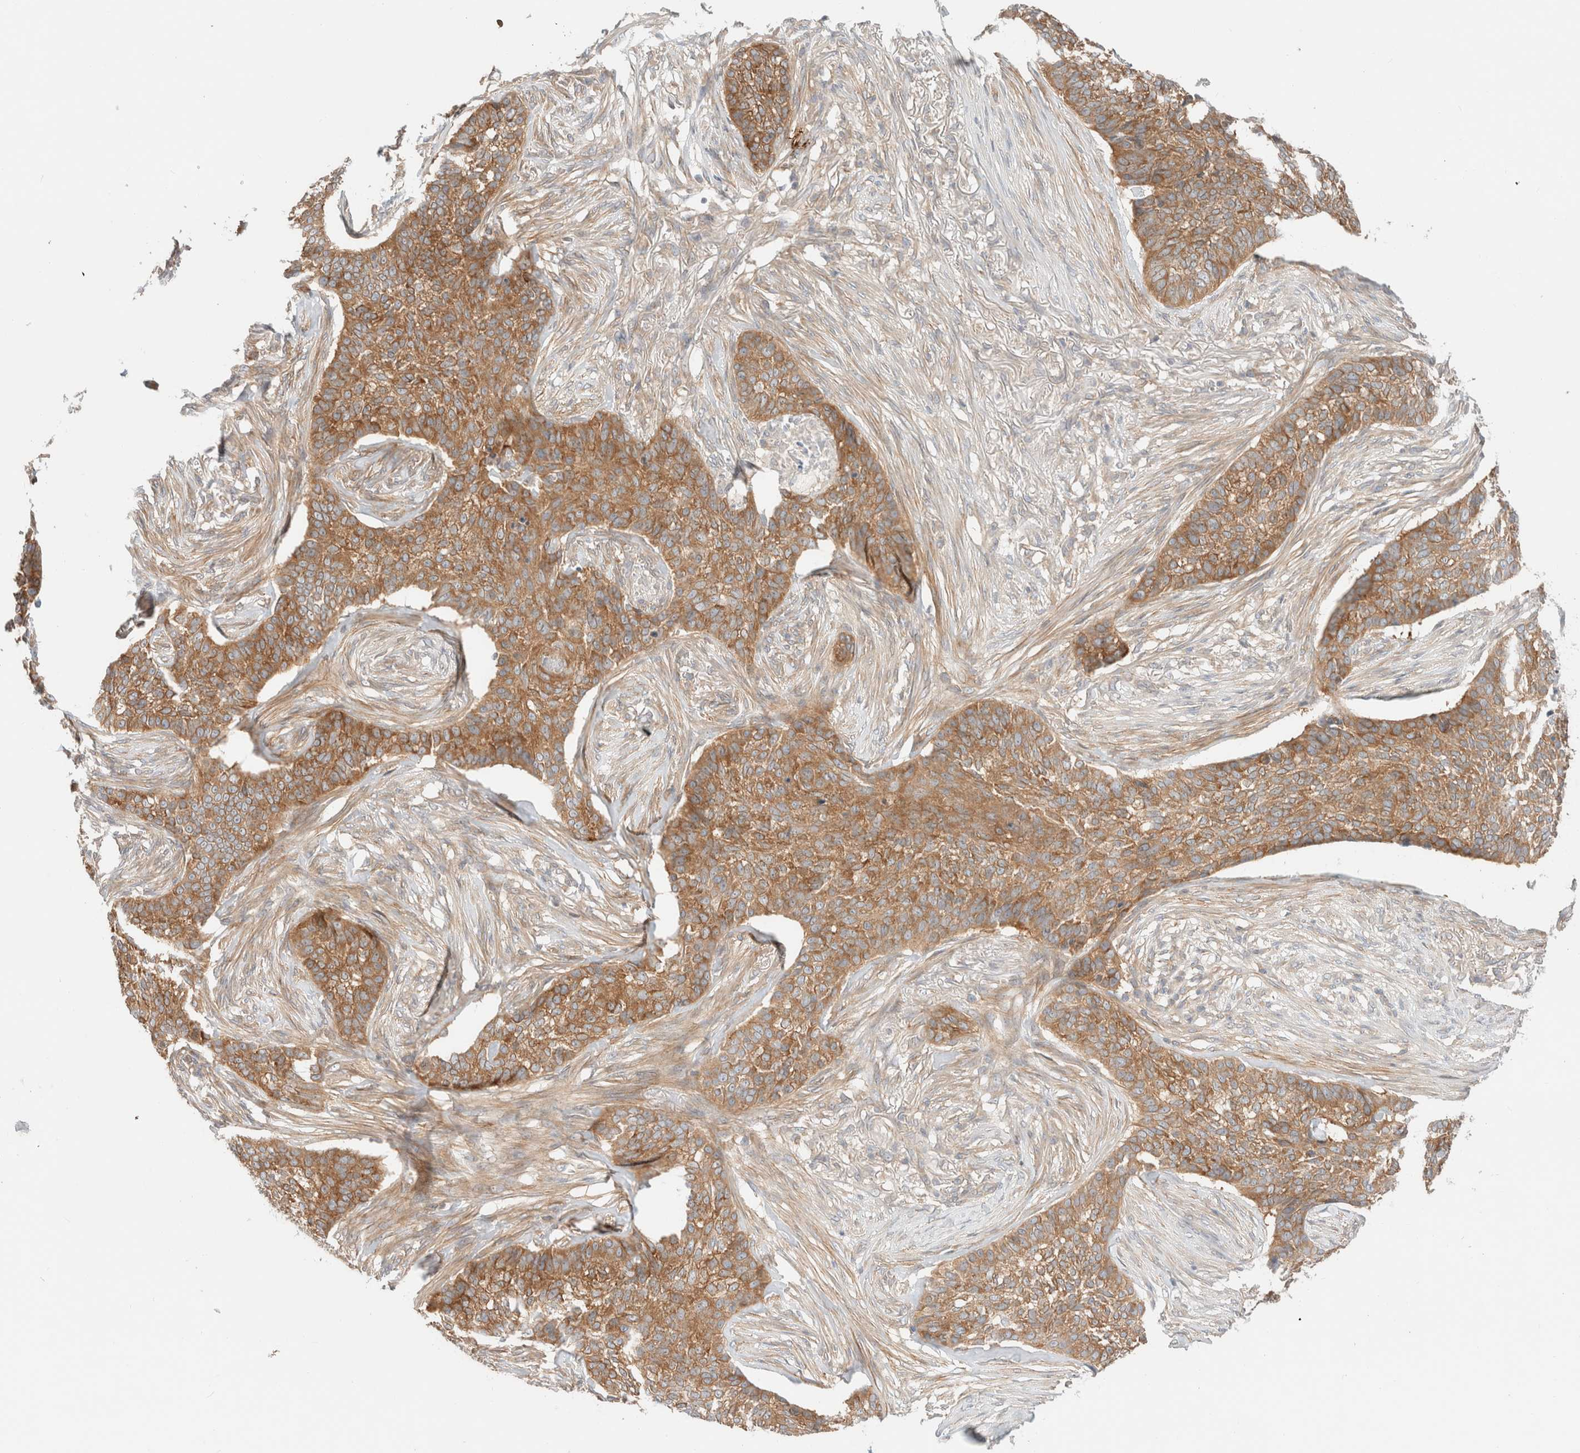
{"staining": {"intensity": "moderate", "quantity": ">75%", "location": "cytoplasmic/membranous"}, "tissue": "skin cancer", "cell_type": "Tumor cells", "image_type": "cancer", "snomed": [{"axis": "morphology", "description": "Basal cell carcinoma"}, {"axis": "topography", "description": "Skin"}], "caption": "Basal cell carcinoma (skin) stained for a protein demonstrates moderate cytoplasmic/membranous positivity in tumor cells. (Brightfield microscopy of DAB IHC at high magnification).", "gene": "MARK3", "patient": {"sex": "male", "age": 85}}